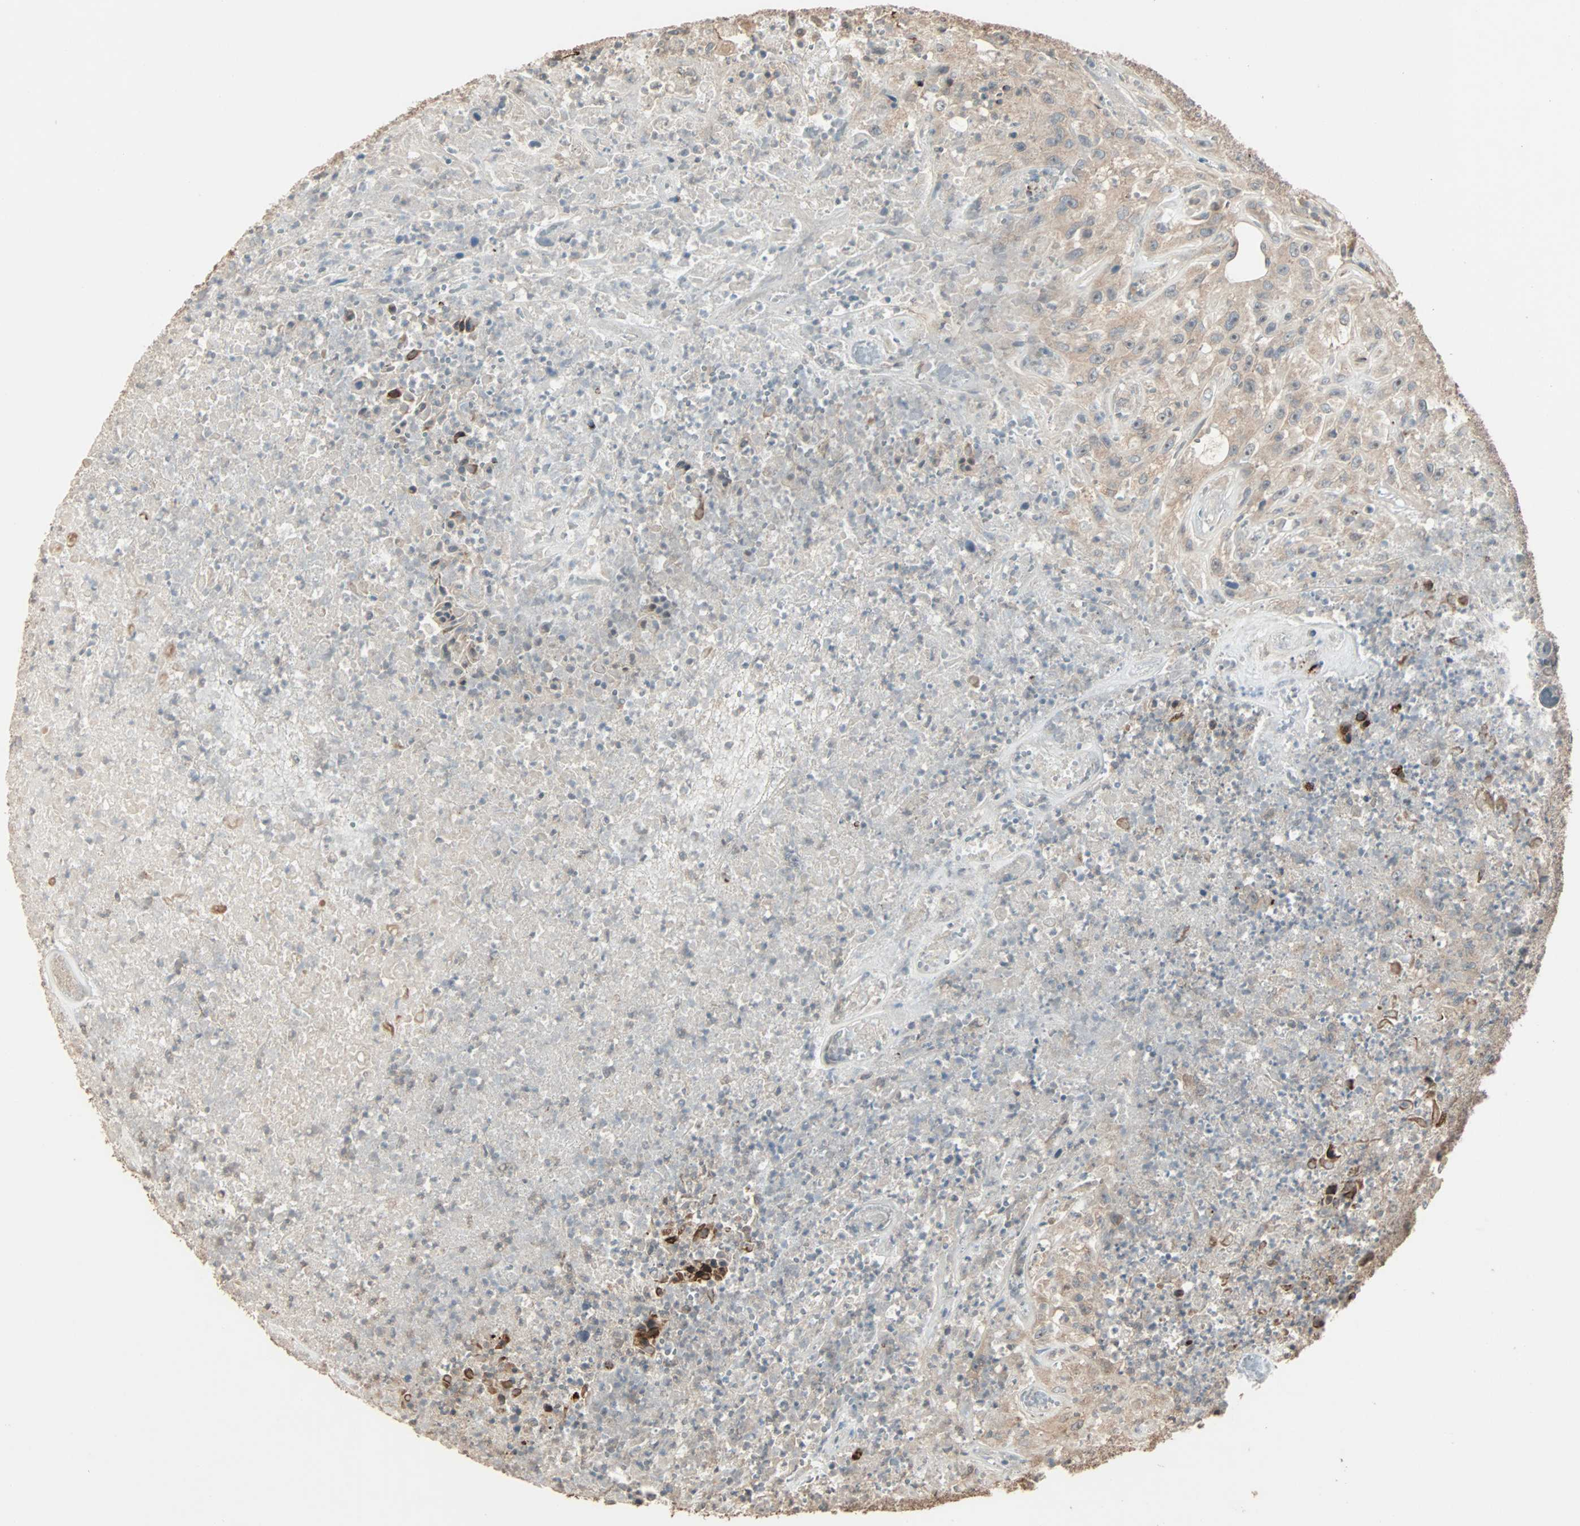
{"staining": {"intensity": "weak", "quantity": ">75%", "location": "cytoplasmic/membranous"}, "tissue": "urothelial cancer", "cell_type": "Tumor cells", "image_type": "cancer", "snomed": [{"axis": "morphology", "description": "Urothelial carcinoma, High grade"}, {"axis": "topography", "description": "Urinary bladder"}], "caption": "Urothelial cancer stained for a protein (brown) demonstrates weak cytoplasmic/membranous positive expression in approximately >75% of tumor cells.", "gene": "CALCRL", "patient": {"sex": "male", "age": 66}}